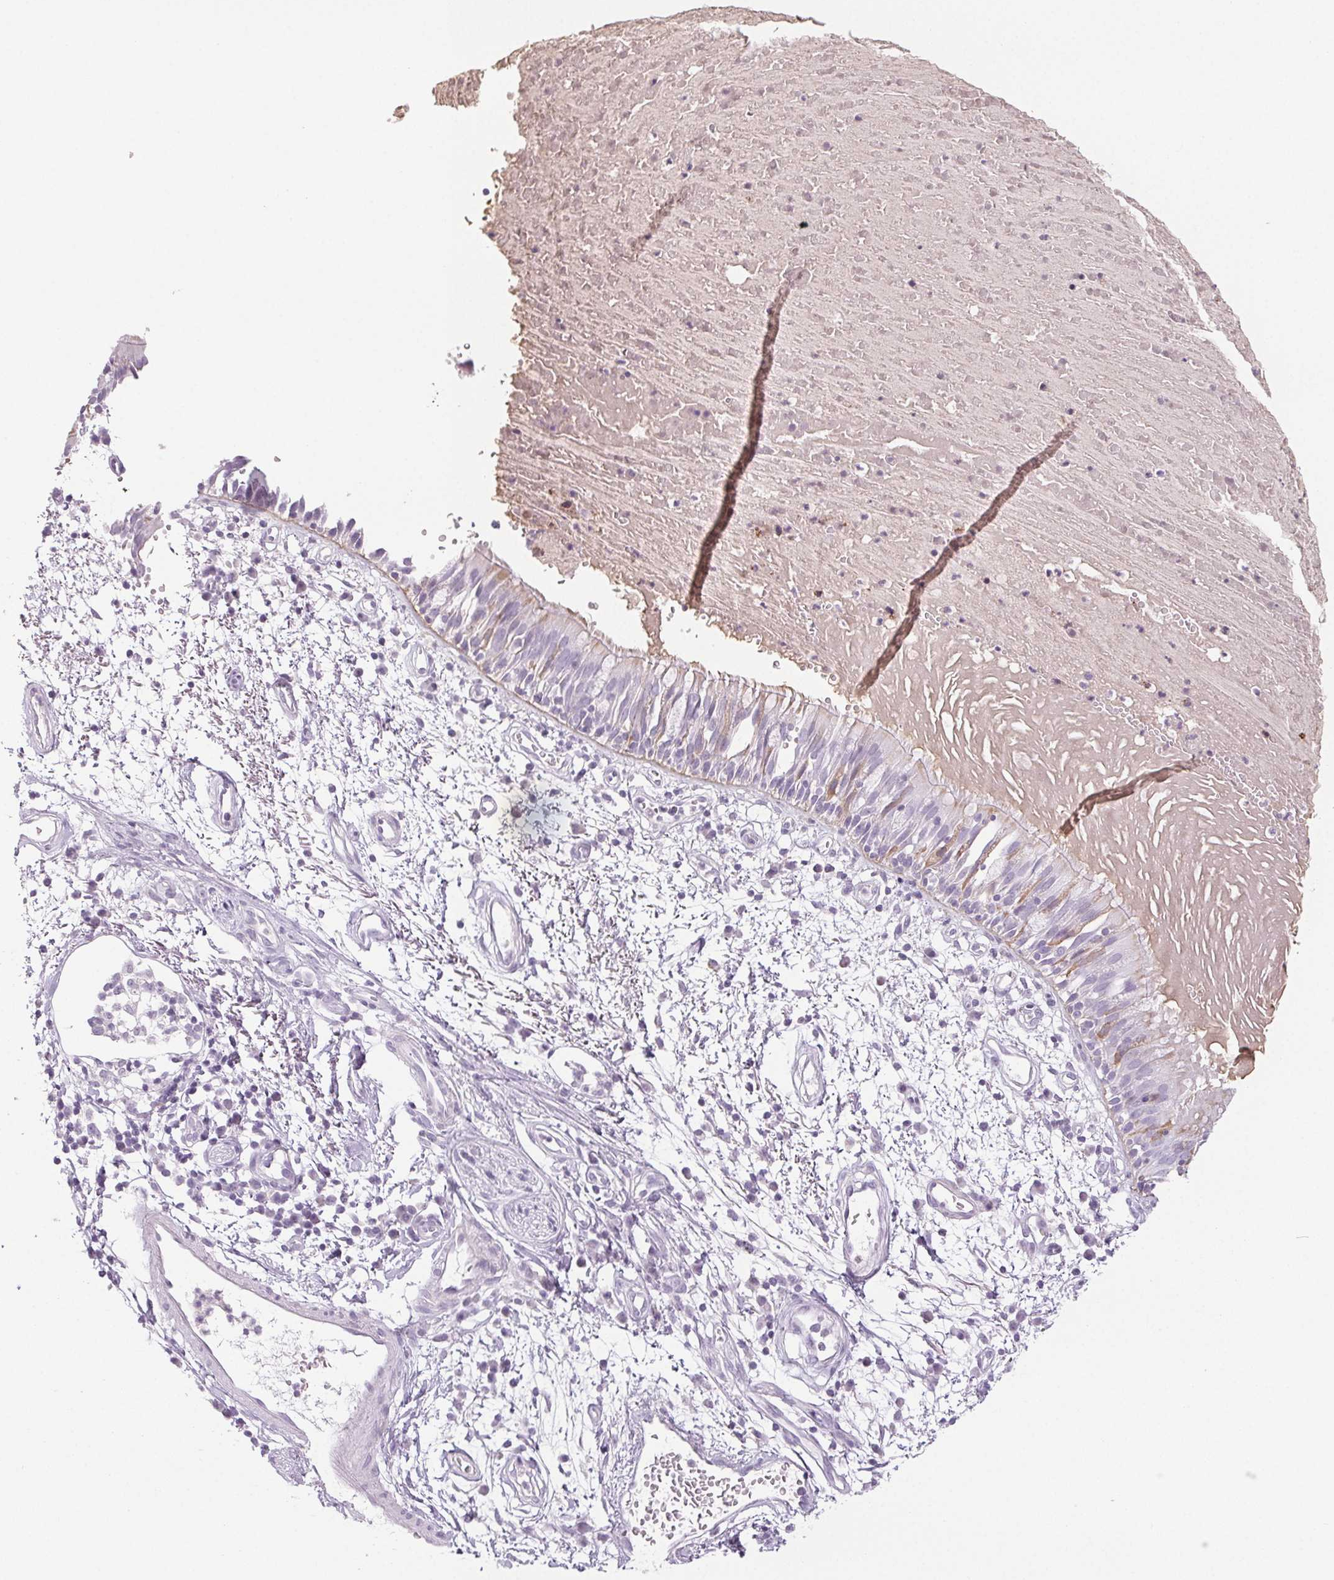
{"staining": {"intensity": "negative", "quantity": "none", "location": "none"}, "tissue": "bronchus", "cell_type": "Respiratory epithelial cells", "image_type": "normal", "snomed": [{"axis": "morphology", "description": "Normal tissue, NOS"}, {"axis": "morphology", "description": "Squamous cell carcinoma, NOS"}, {"axis": "topography", "description": "Cartilage tissue"}, {"axis": "topography", "description": "Bronchus"}, {"axis": "topography", "description": "Lung"}], "caption": "This is an IHC micrograph of unremarkable bronchus. There is no positivity in respiratory epithelial cells.", "gene": "COL7A1", "patient": {"sex": "male", "age": 66}}